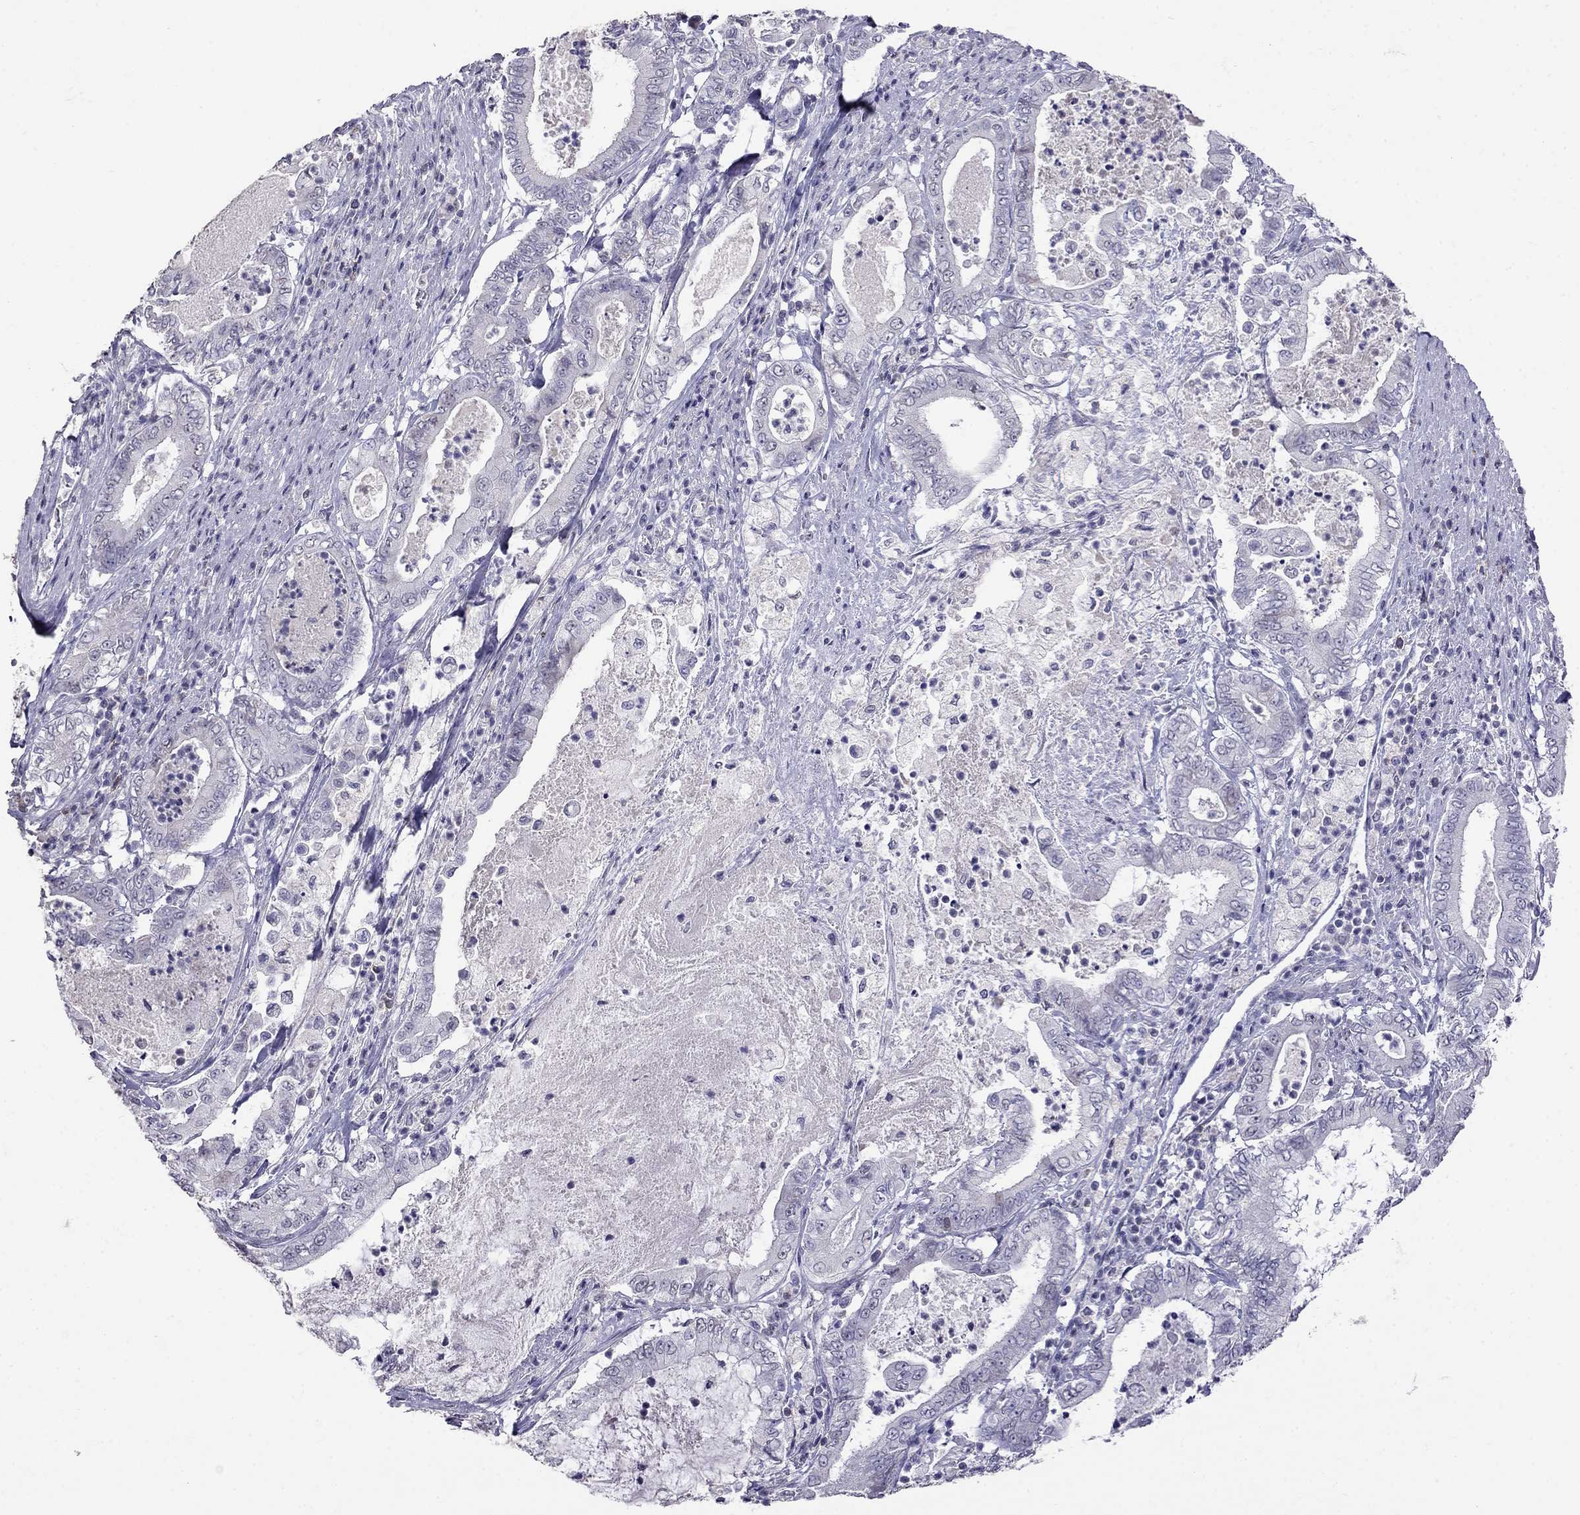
{"staining": {"intensity": "negative", "quantity": "none", "location": "none"}, "tissue": "pancreatic cancer", "cell_type": "Tumor cells", "image_type": "cancer", "snomed": [{"axis": "morphology", "description": "Adenocarcinoma, NOS"}, {"axis": "topography", "description": "Pancreas"}], "caption": "Protein analysis of pancreatic cancer (adenocarcinoma) displays no significant expression in tumor cells.", "gene": "CD8B", "patient": {"sex": "male", "age": 71}}